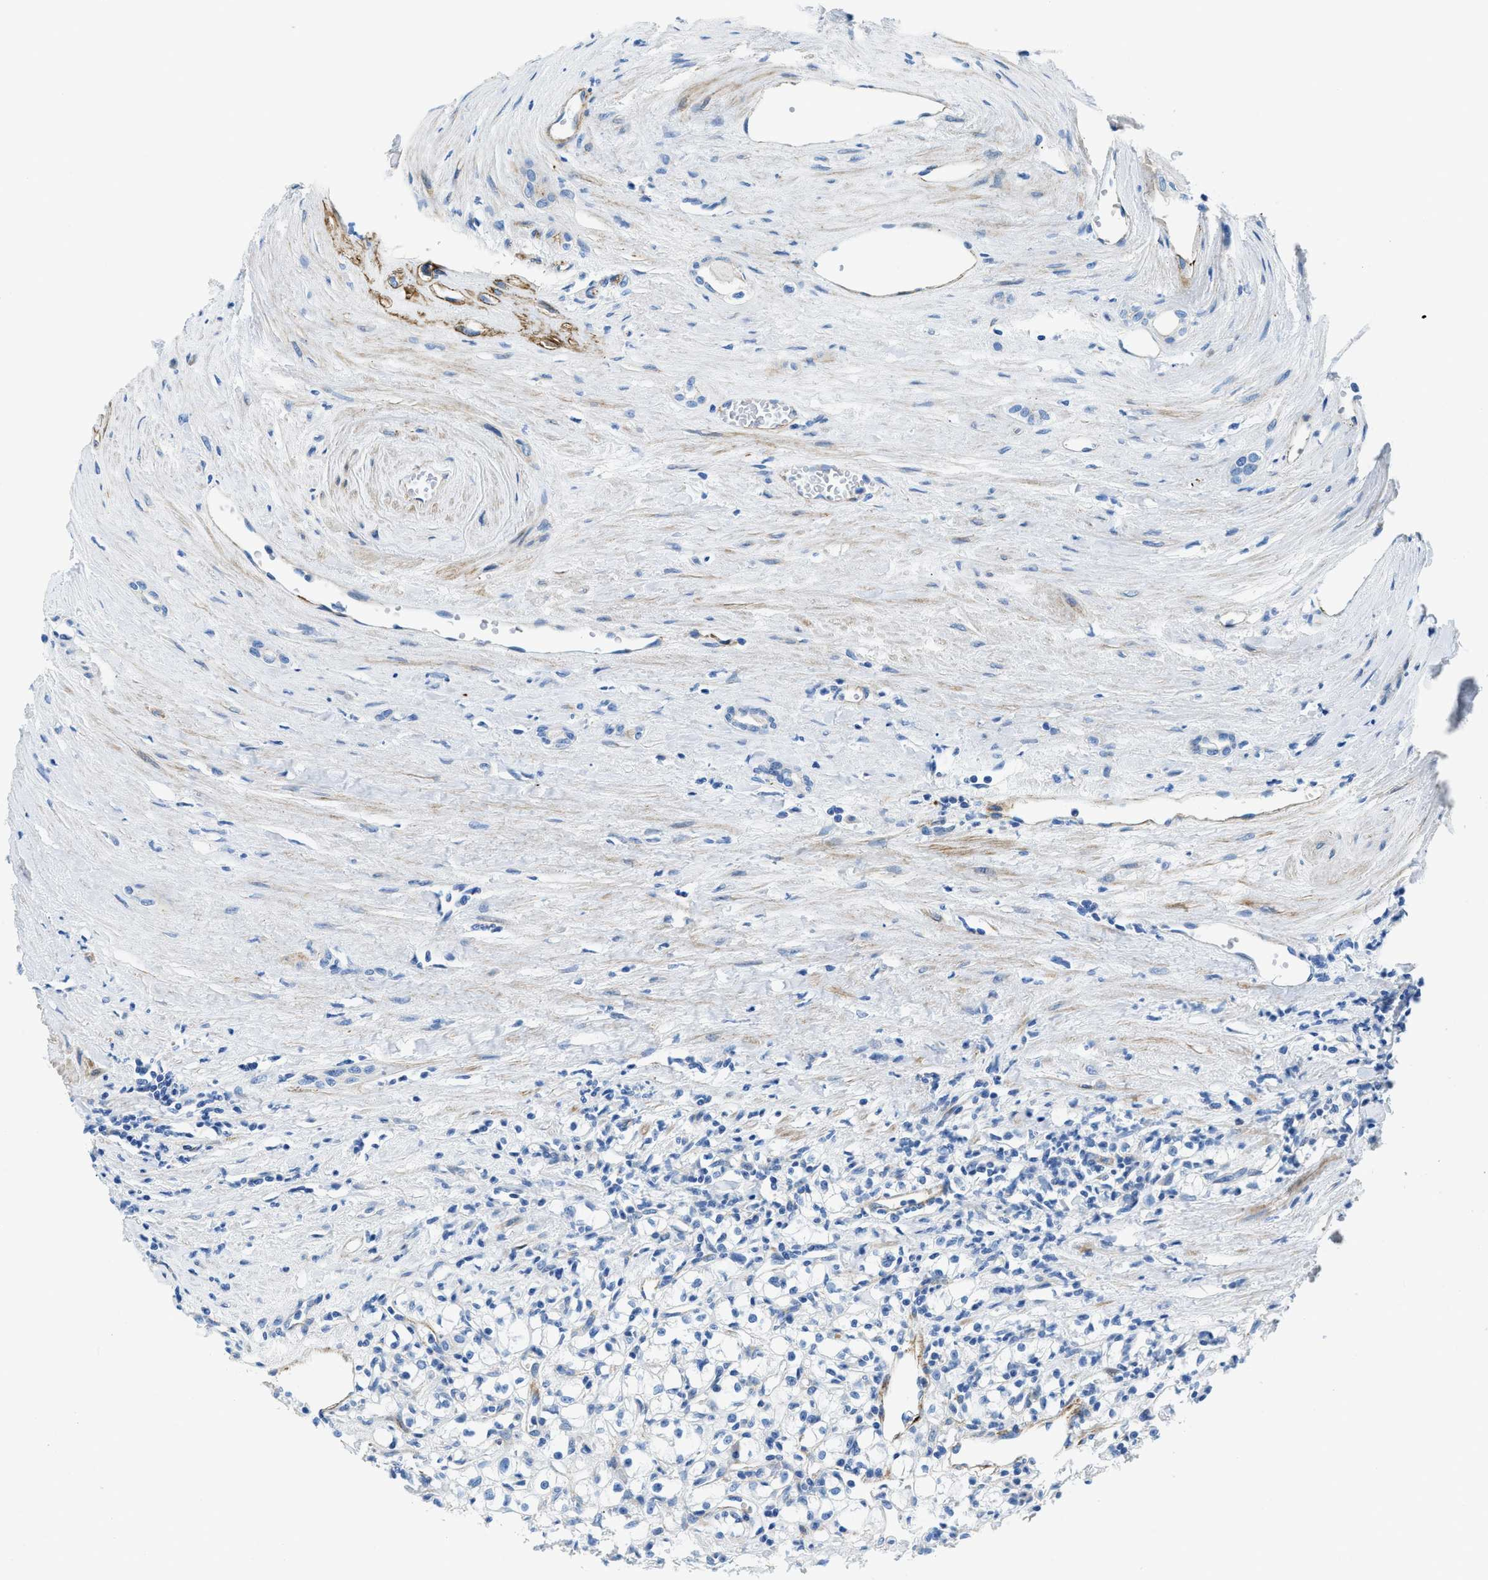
{"staining": {"intensity": "negative", "quantity": "none", "location": "none"}, "tissue": "renal cancer", "cell_type": "Tumor cells", "image_type": "cancer", "snomed": [{"axis": "morphology", "description": "Adenocarcinoma, NOS"}, {"axis": "topography", "description": "Kidney"}], "caption": "This is an immunohistochemistry (IHC) photomicrograph of renal adenocarcinoma. There is no positivity in tumor cells.", "gene": "CUTA", "patient": {"sex": "male", "age": 56}}